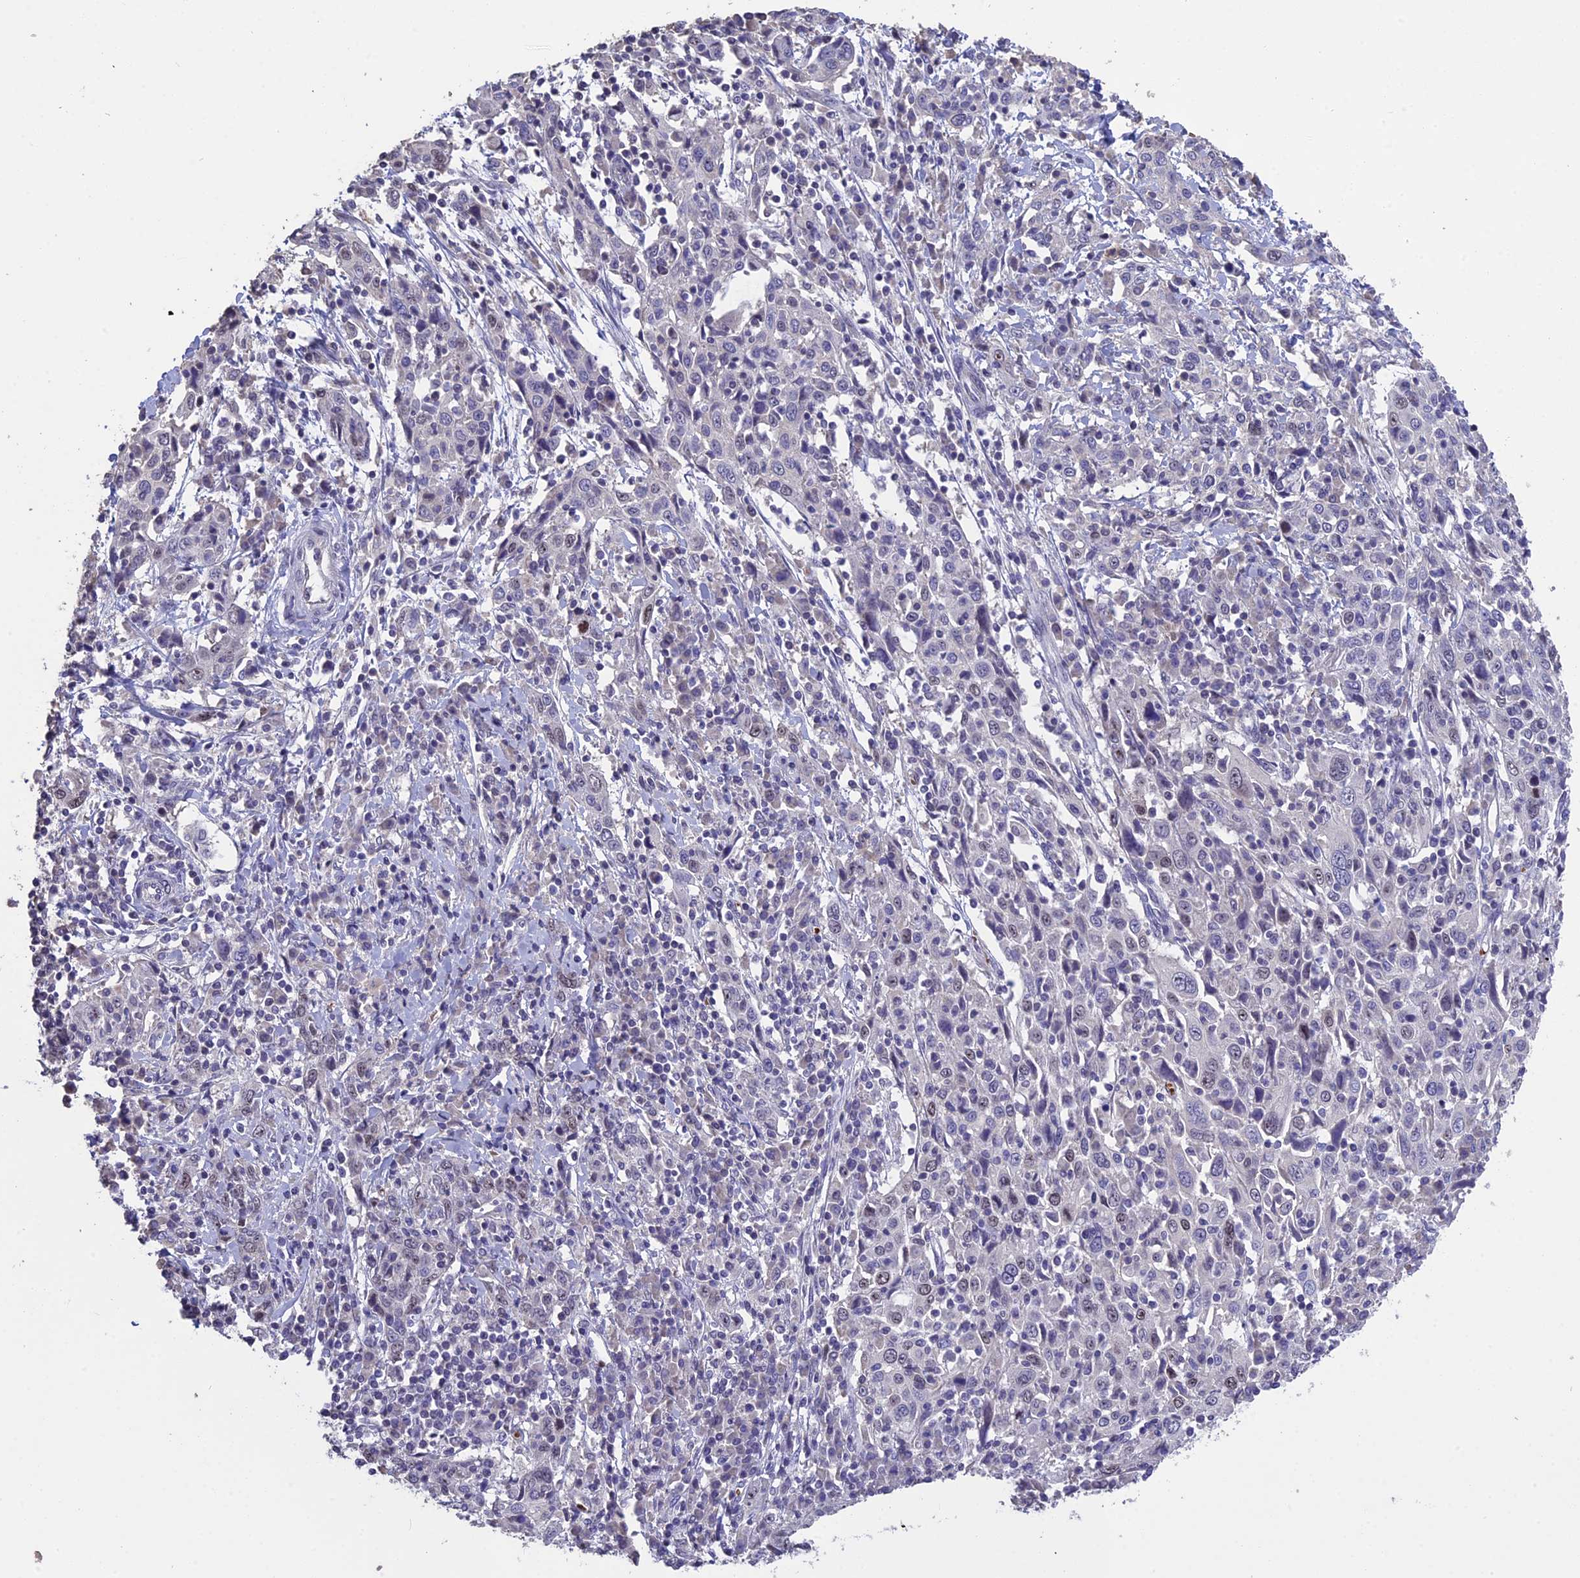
{"staining": {"intensity": "negative", "quantity": "none", "location": "none"}, "tissue": "cervical cancer", "cell_type": "Tumor cells", "image_type": "cancer", "snomed": [{"axis": "morphology", "description": "Squamous cell carcinoma, NOS"}, {"axis": "topography", "description": "Cervix"}], "caption": "High power microscopy photomicrograph of an immunohistochemistry photomicrograph of cervical squamous cell carcinoma, revealing no significant expression in tumor cells.", "gene": "KNOP1", "patient": {"sex": "female", "age": 46}}